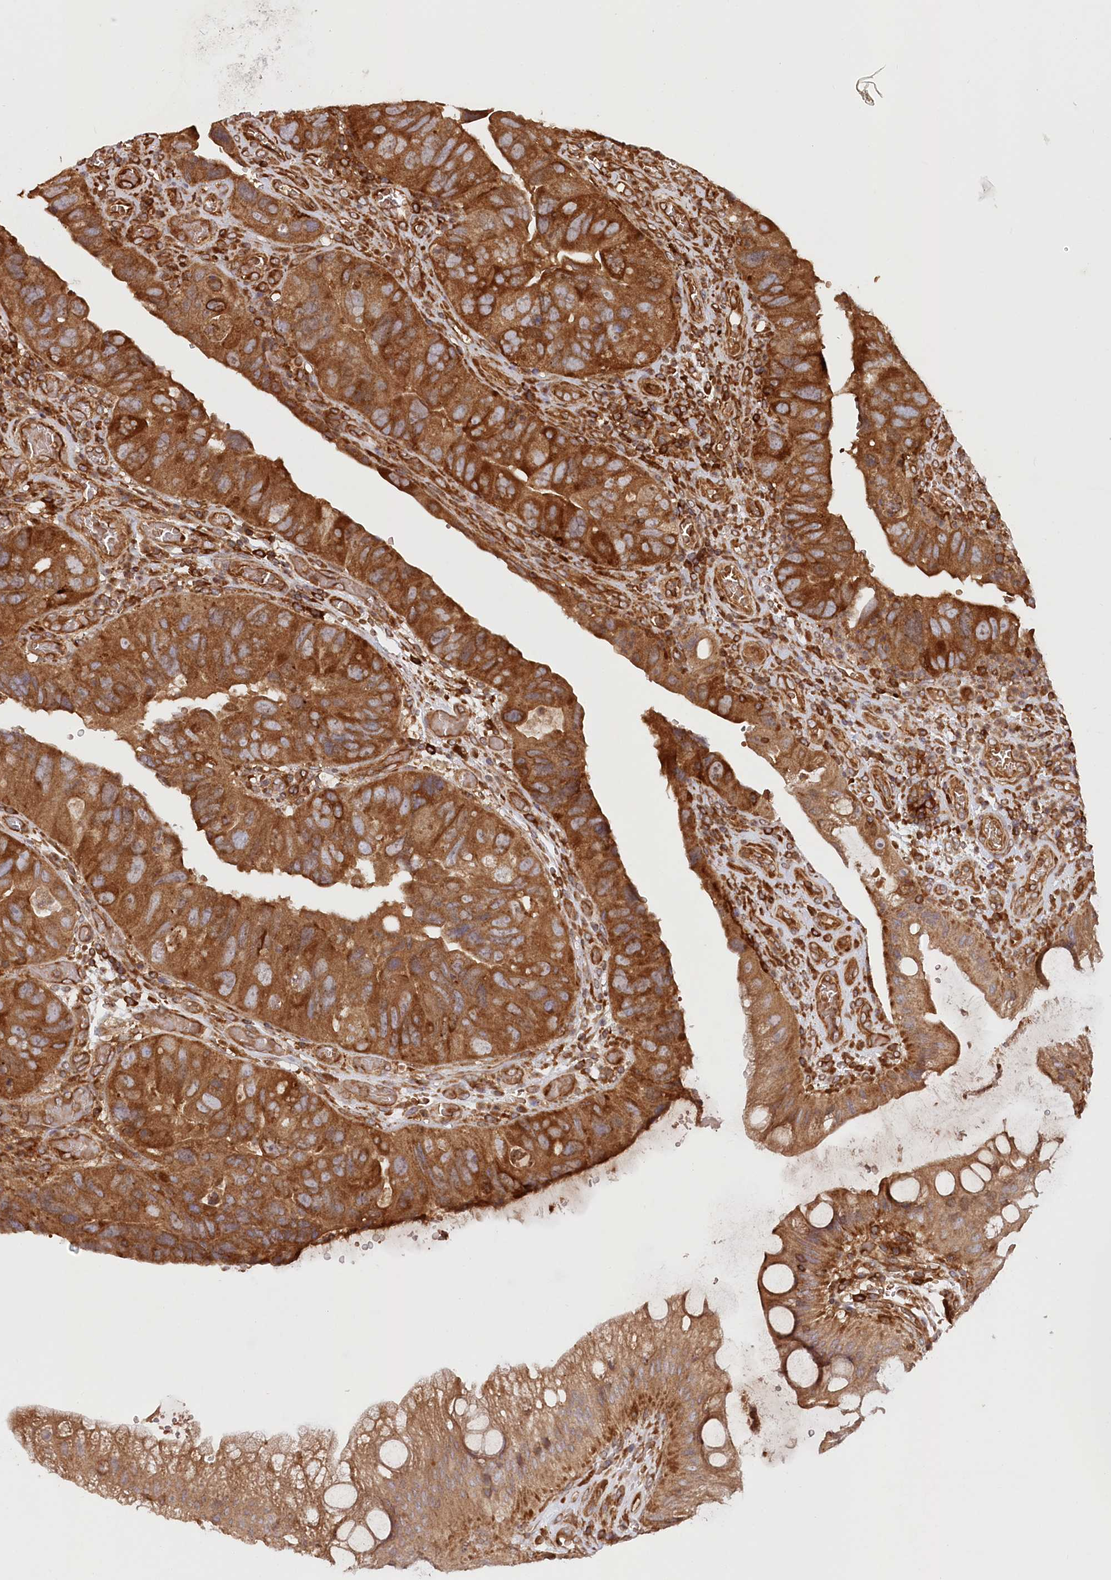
{"staining": {"intensity": "strong", "quantity": ">75%", "location": "cytoplasmic/membranous"}, "tissue": "colorectal cancer", "cell_type": "Tumor cells", "image_type": "cancer", "snomed": [{"axis": "morphology", "description": "Adenocarcinoma, NOS"}, {"axis": "topography", "description": "Rectum"}], "caption": "Colorectal cancer stained for a protein demonstrates strong cytoplasmic/membranous positivity in tumor cells.", "gene": "PAIP2", "patient": {"sex": "male", "age": 63}}